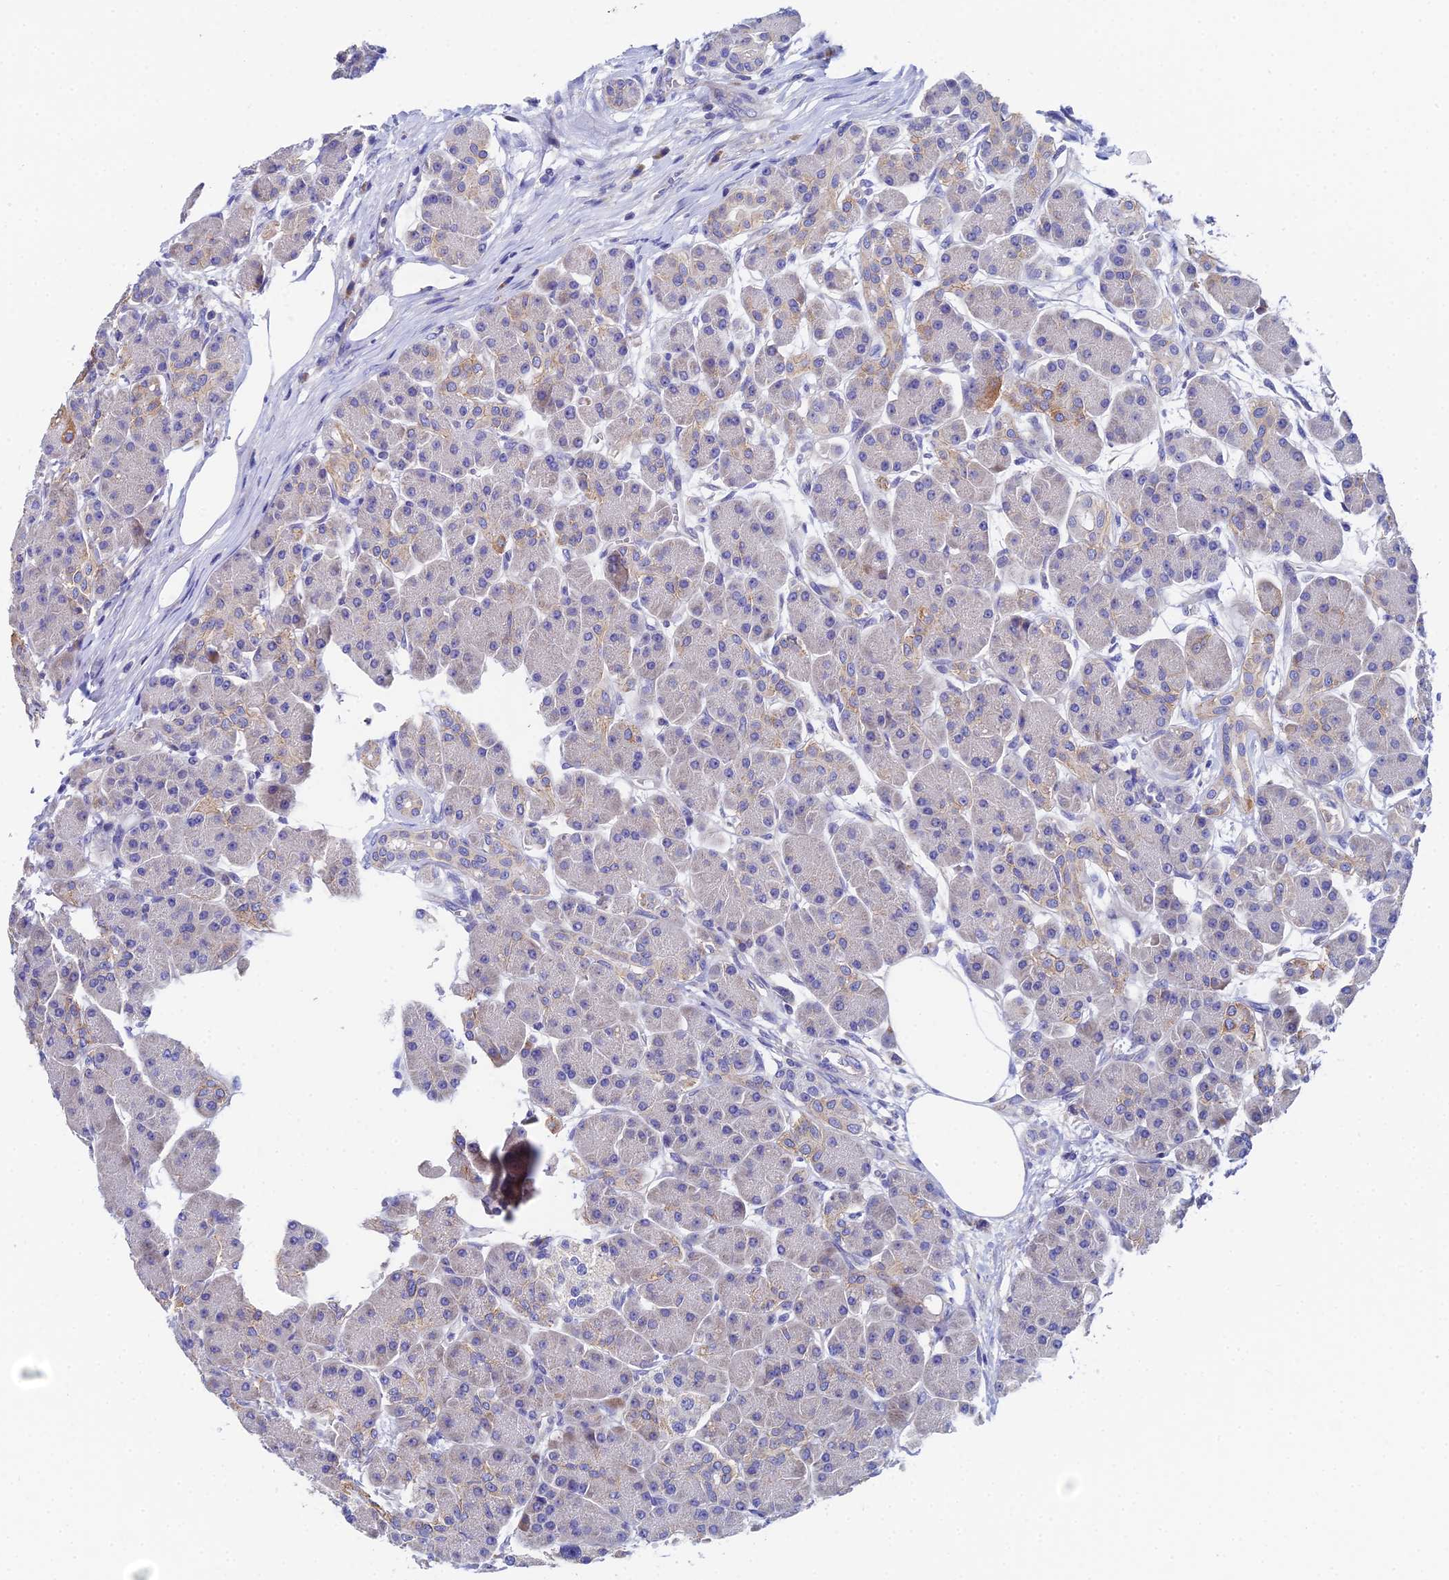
{"staining": {"intensity": "moderate", "quantity": "<25%", "location": "cytoplasmic/membranous"}, "tissue": "pancreas", "cell_type": "Exocrine glandular cells", "image_type": "normal", "snomed": [{"axis": "morphology", "description": "Normal tissue, NOS"}, {"axis": "topography", "description": "Pancreas"}], "caption": "Unremarkable pancreas displays moderate cytoplasmic/membranous staining in about <25% of exocrine glandular cells The staining is performed using DAB brown chromogen to label protein expression. The nuclei are counter-stained blue using hematoxylin..", "gene": "UBE2L3", "patient": {"sex": "male", "age": 63}}